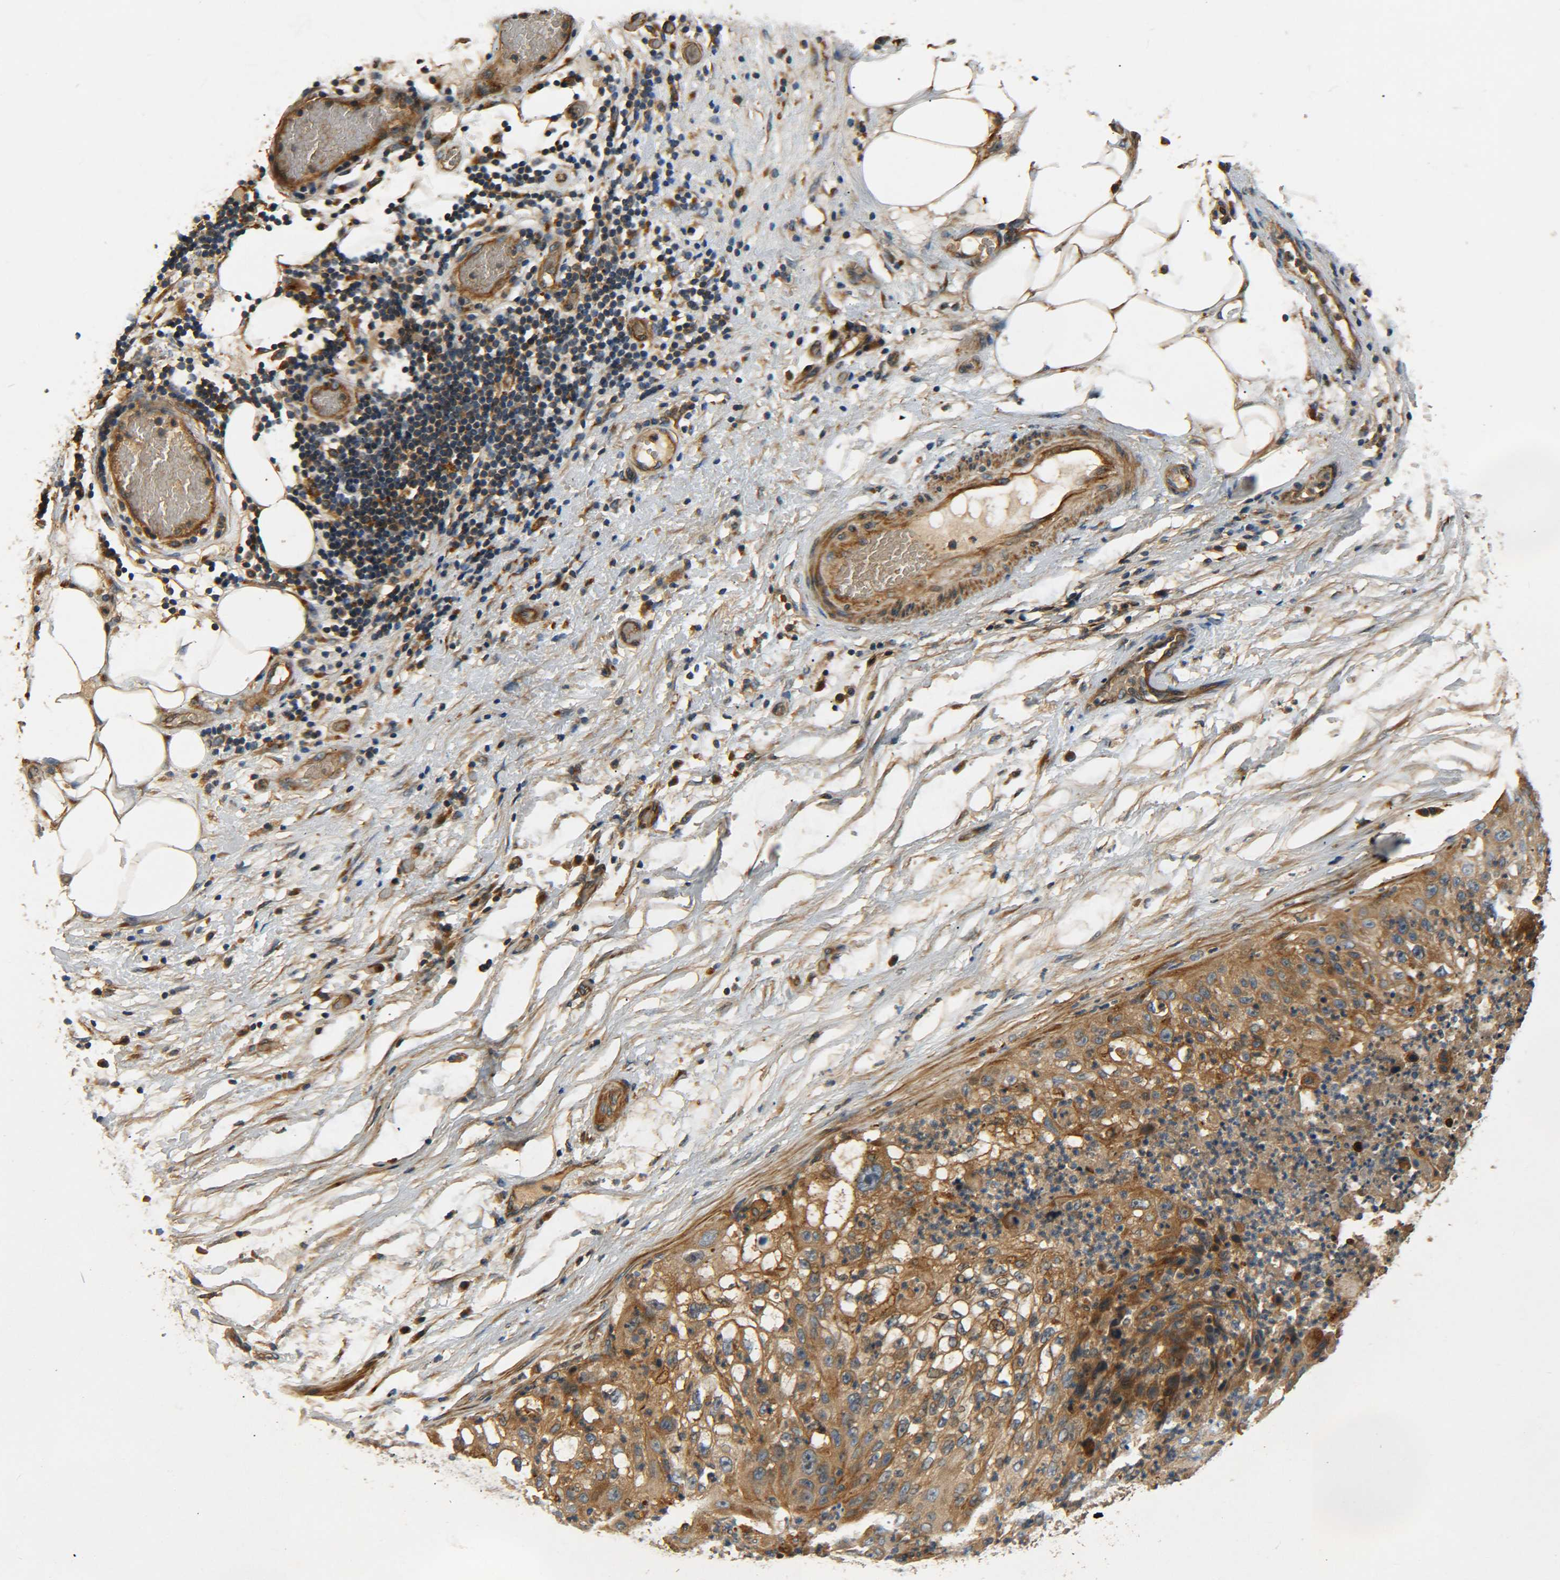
{"staining": {"intensity": "moderate", "quantity": ">75%", "location": "cytoplasmic/membranous"}, "tissue": "lung cancer", "cell_type": "Tumor cells", "image_type": "cancer", "snomed": [{"axis": "morphology", "description": "Inflammation, NOS"}, {"axis": "morphology", "description": "Squamous cell carcinoma, NOS"}, {"axis": "topography", "description": "Lymph node"}, {"axis": "topography", "description": "Soft tissue"}, {"axis": "topography", "description": "Lung"}], "caption": "An IHC image of tumor tissue is shown. Protein staining in brown shows moderate cytoplasmic/membranous positivity in squamous cell carcinoma (lung) within tumor cells.", "gene": "LRCH3", "patient": {"sex": "male", "age": 66}}